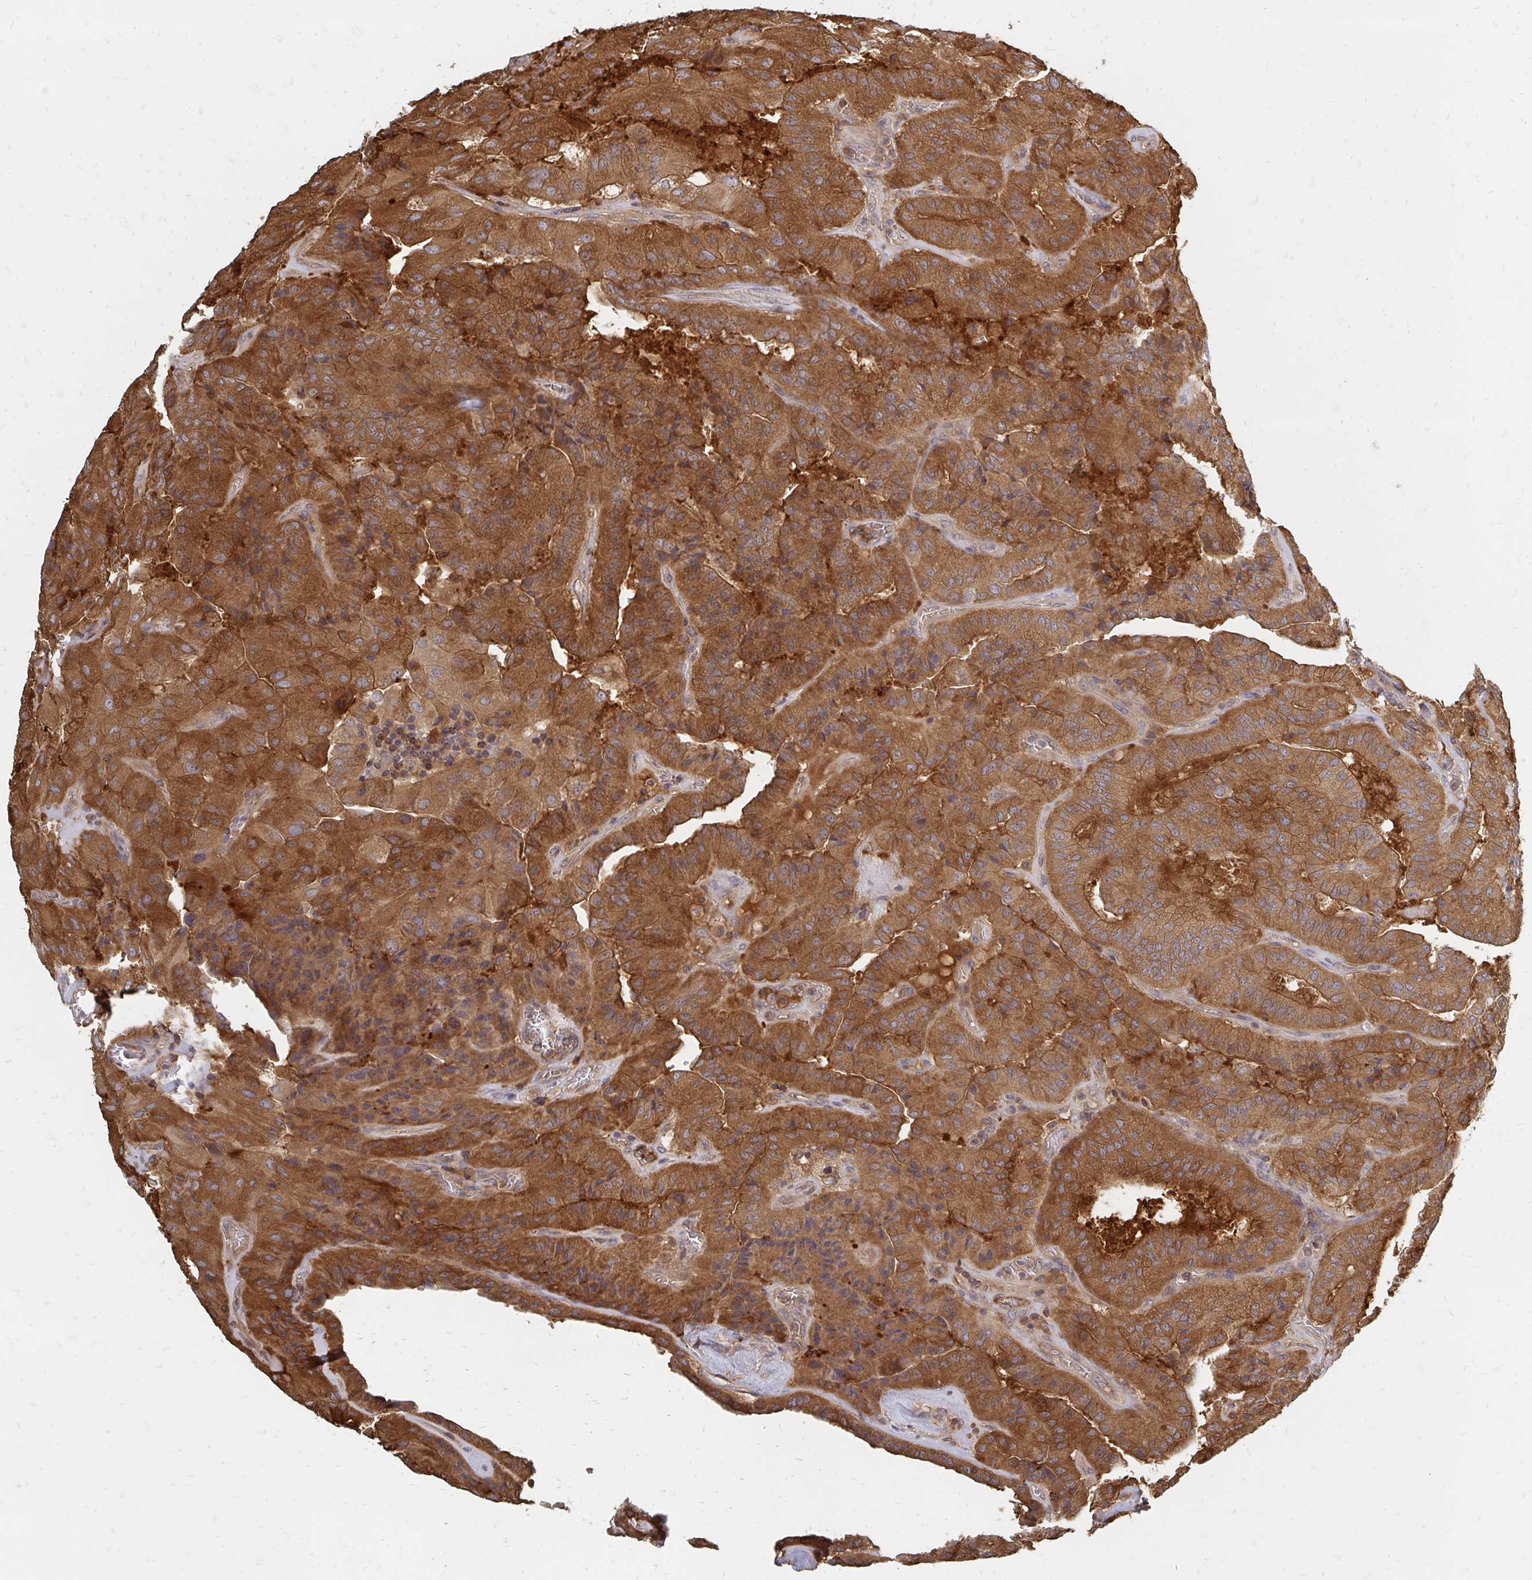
{"staining": {"intensity": "moderate", "quantity": ">75%", "location": "cytoplasmic/membranous"}, "tissue": "thyroid cancer", "cell_type": "Tumor cells", "image_type": "cancer", "snomed": [{"axis": "morphology", "description": "Normal tissue, NOS"}, {"axis": "morphology", "description": "Papillary adenocarcinoma, NOS"}, {"axis": "topography", "description": "Thyroid gland"}], "caption": "There is medium levels of moderate cytoplasmic/membranous expression in tumor cells of papillary adenocarcinoma (thyroid), as demonstrated by immunohistochemical staining (brown color).", "gene": "ZNF285", "patient": {"sex": "female", "age": 59}}